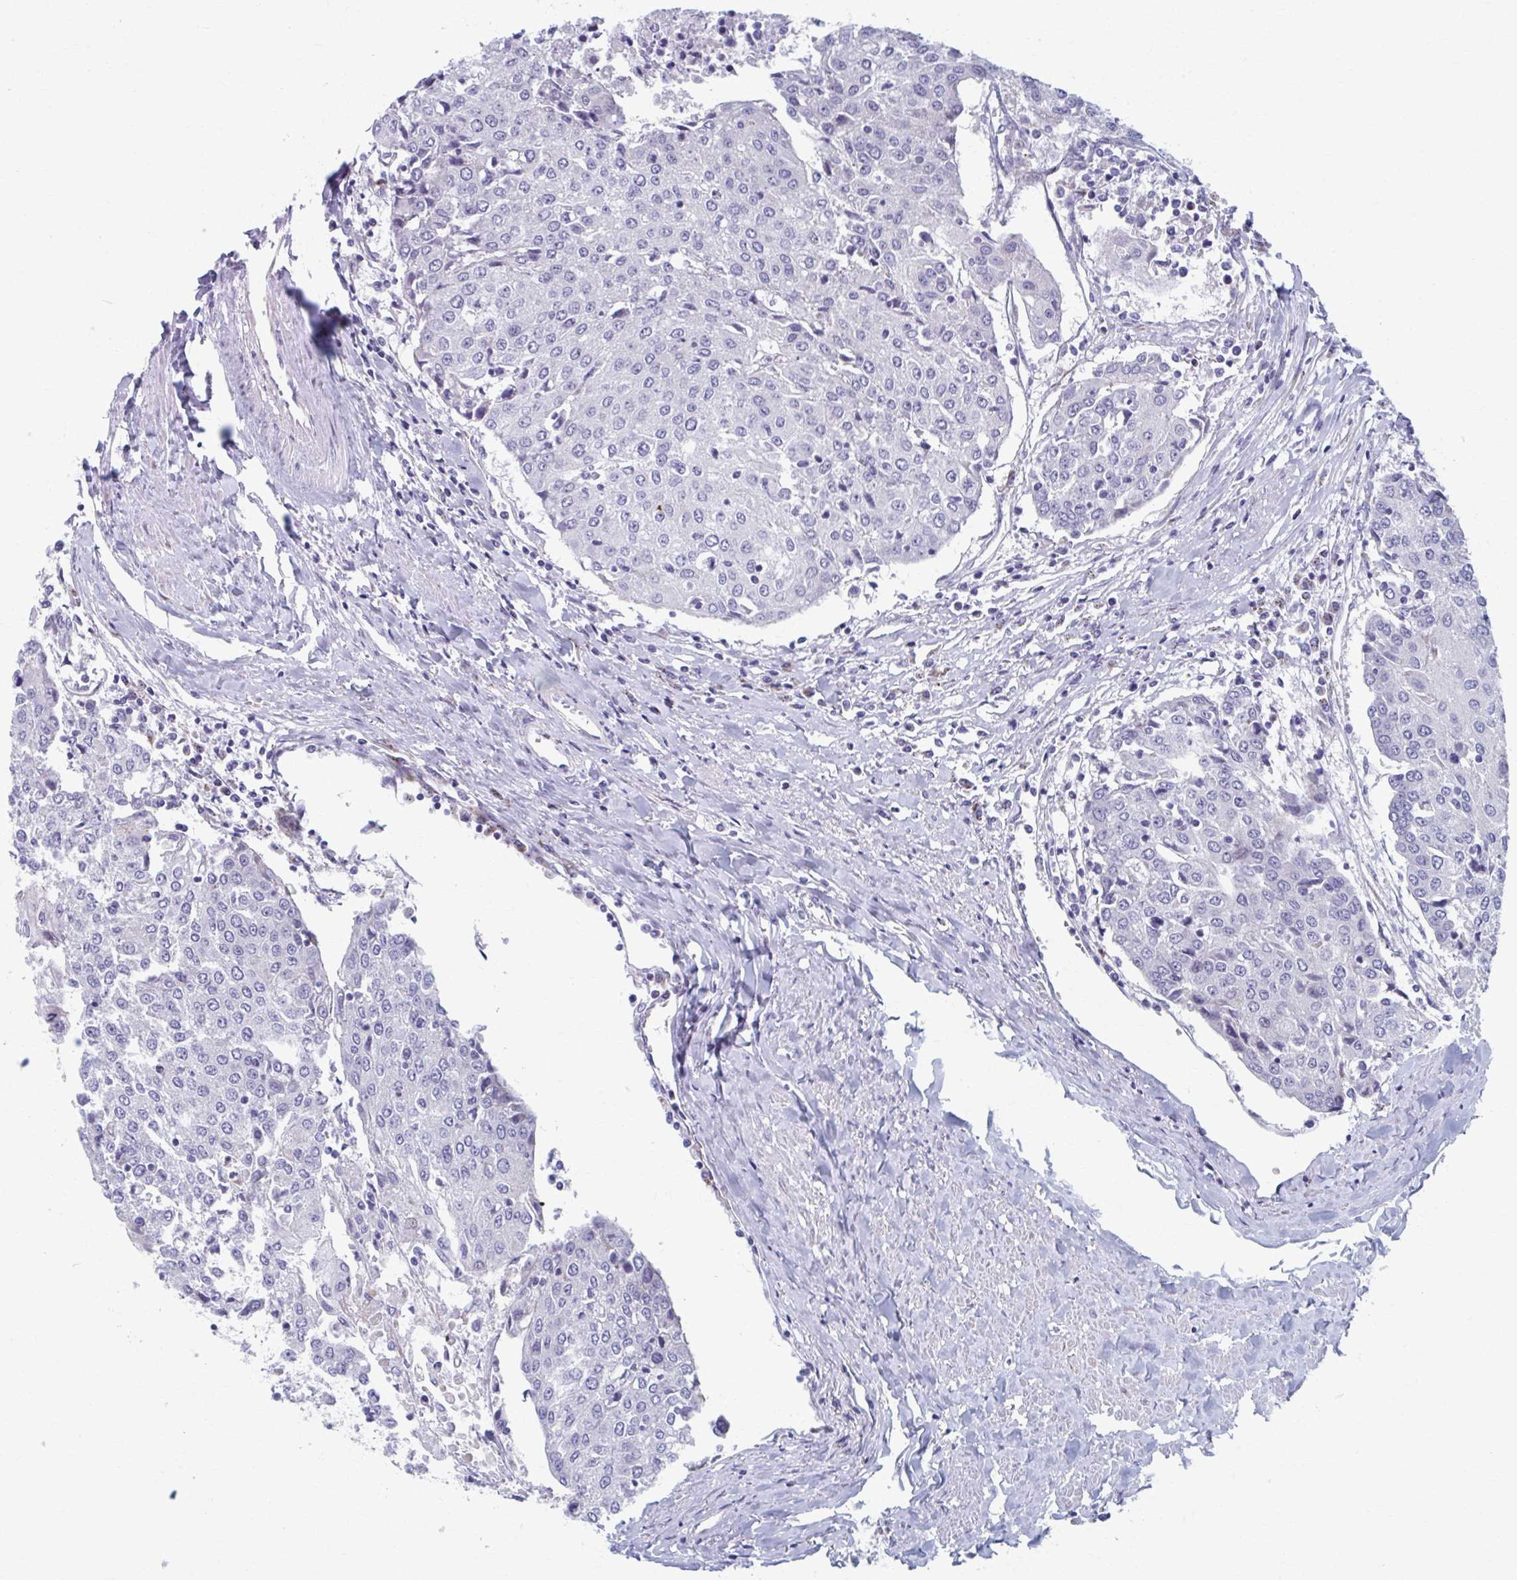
{"staining": {"intensity": "negative", "quantity": "none", "location": "none"}, "tissue": "urothelial cancer", "cell_type": "Tumor cells", "image_type": "cancer", "snomed": [{"axis": "morphology", "description": "Urothelial carcinoma, High grade"}, {"axis": "topography", "description": "Urinary bladder"}], "caption": "Tumor cells are negative for brown protein staining in urothelial cancer.", "gene": "OLFM2", "patient": {"sex": "female", "age": 85}}